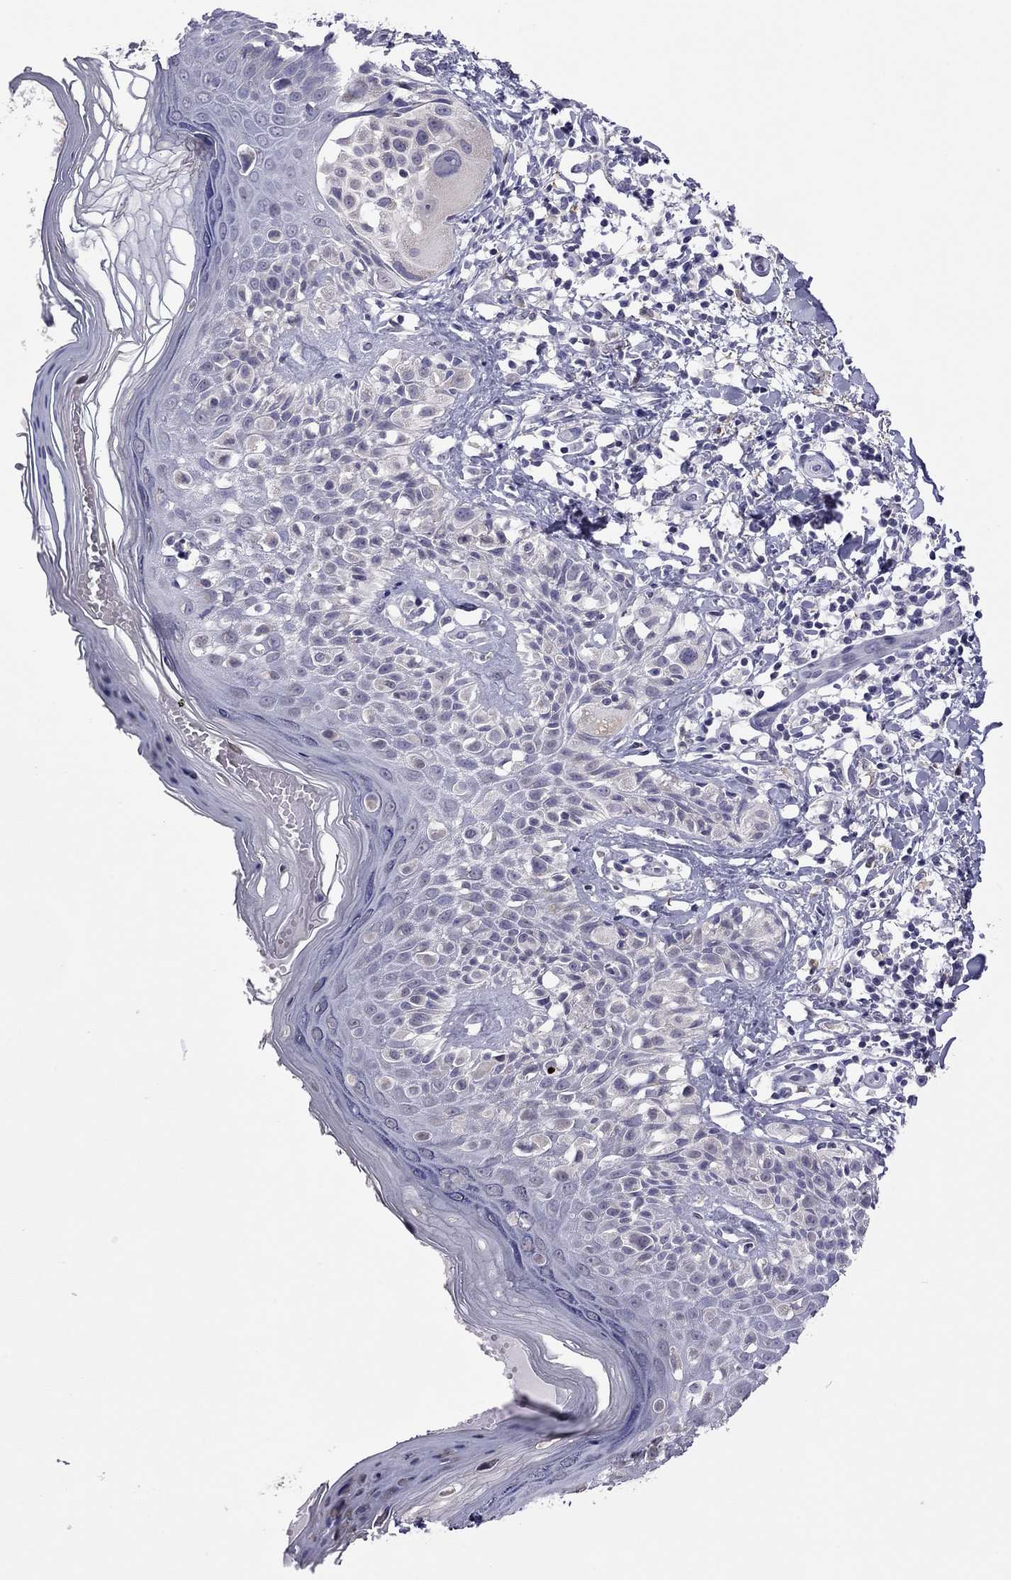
{"staining": {"intensity": "negative", "quantity": "none", "location": "none"}, "tissue": "melanoma", "cell_type": "Tumor cells", "image_type": "cancer", "snomed": [{"axis": "morphology", "description": "Malignant melanoma, NOS"}, {"axis": "topography", "description": "Skin"}], "caption": "This is an immunohistochemistry photomicrograph of human malignant melanoma. There is no positivity in tumor cells.", "gene": "PPP1R3A", "patient": {"sex": "female", "age": 73}}